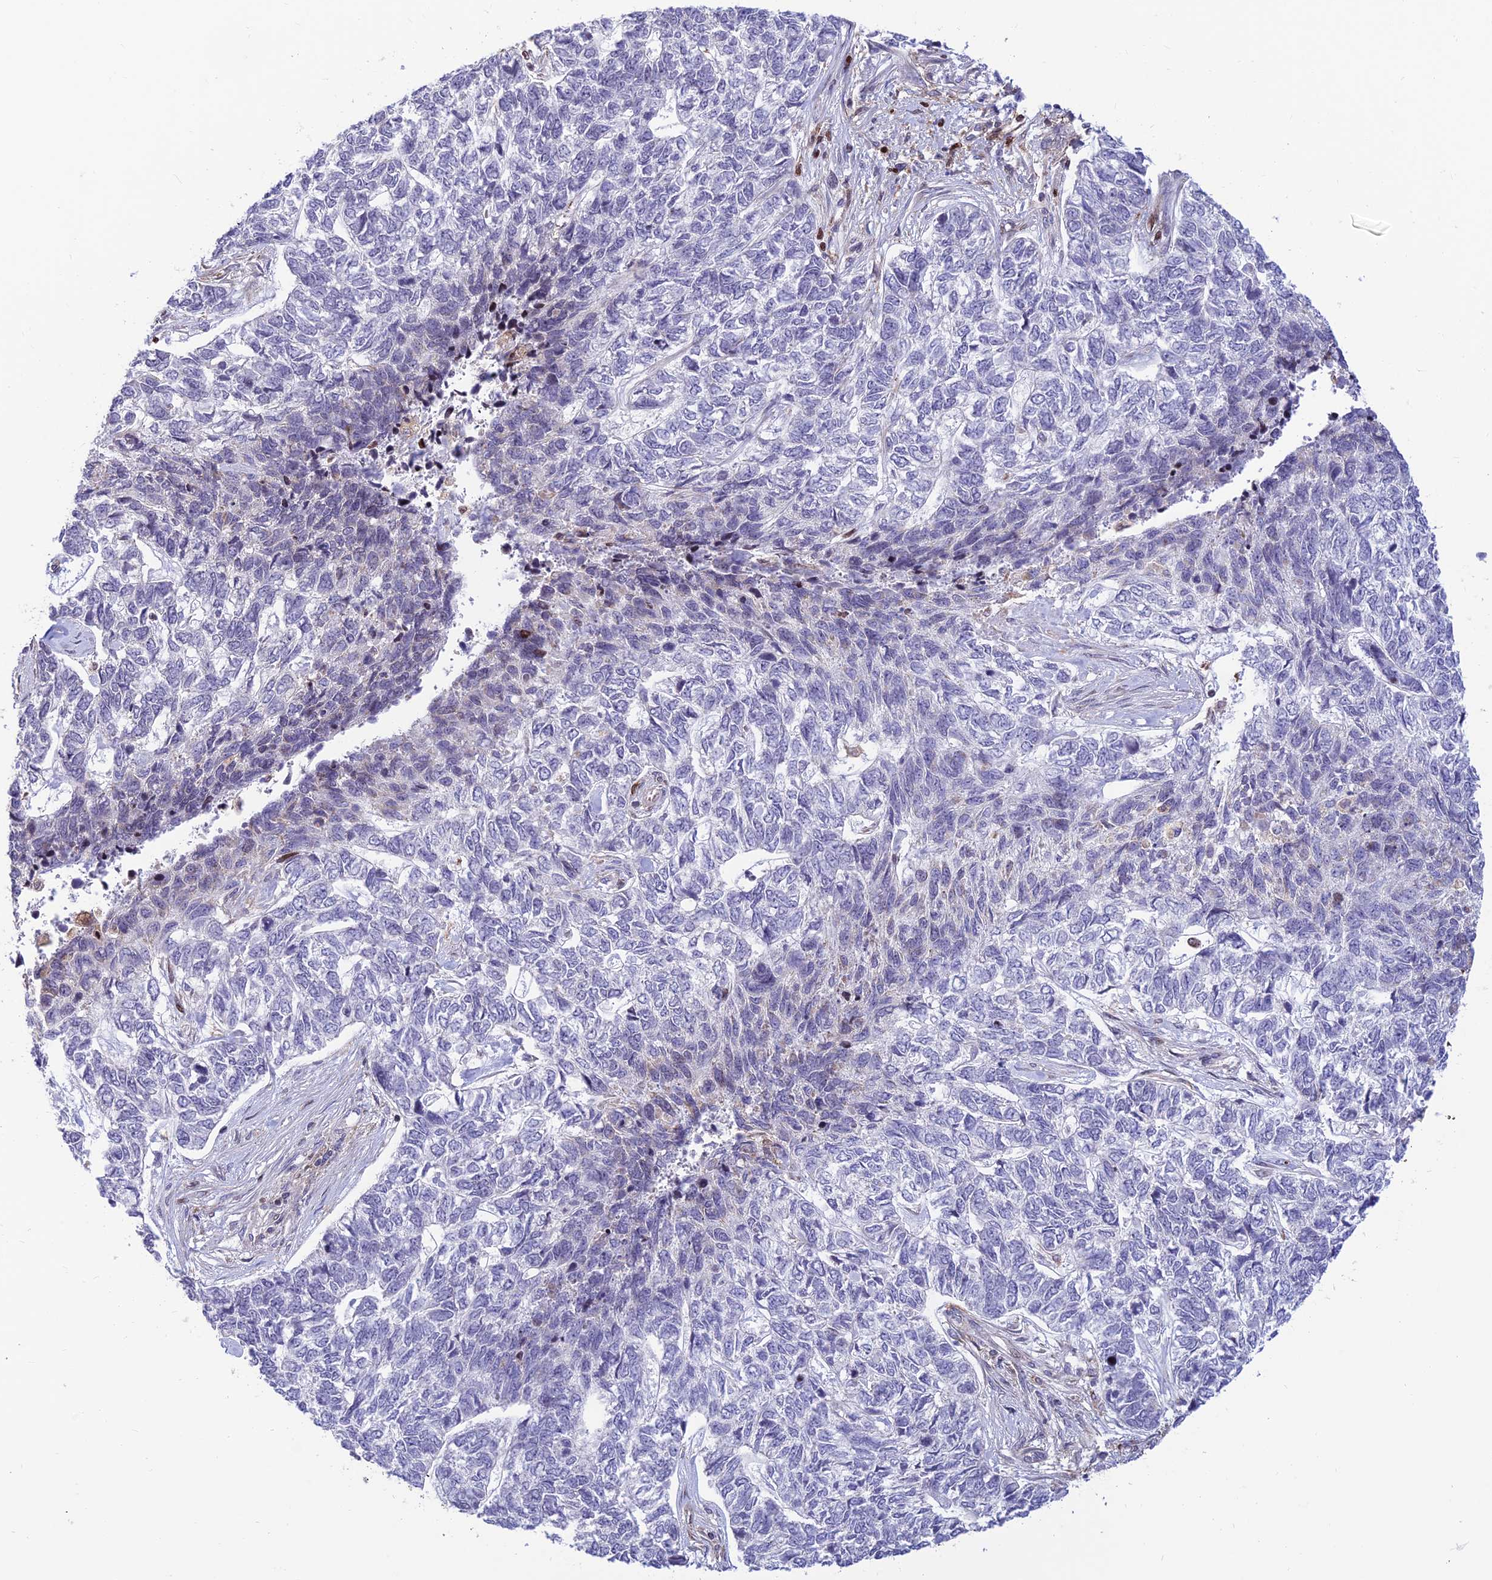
{"staining": {"intensity": "negative", "quantity": "none", "location": "none"}, "tissue": "skin cancer", "cell_type": "Tumor cells", "image_type": "cancer", "snomed": [{"axis": "morphology", "description": "Basal cell carcinoma"}, {"axis": "topography", "description": "Skin"}], "caption": "Basal cell carcinoma (skin) was stained to show a protein in brown. There is no significant staining in tumor cells.", "gene": "FAM186B", "patient": {"sex": "female", "age": 65}}